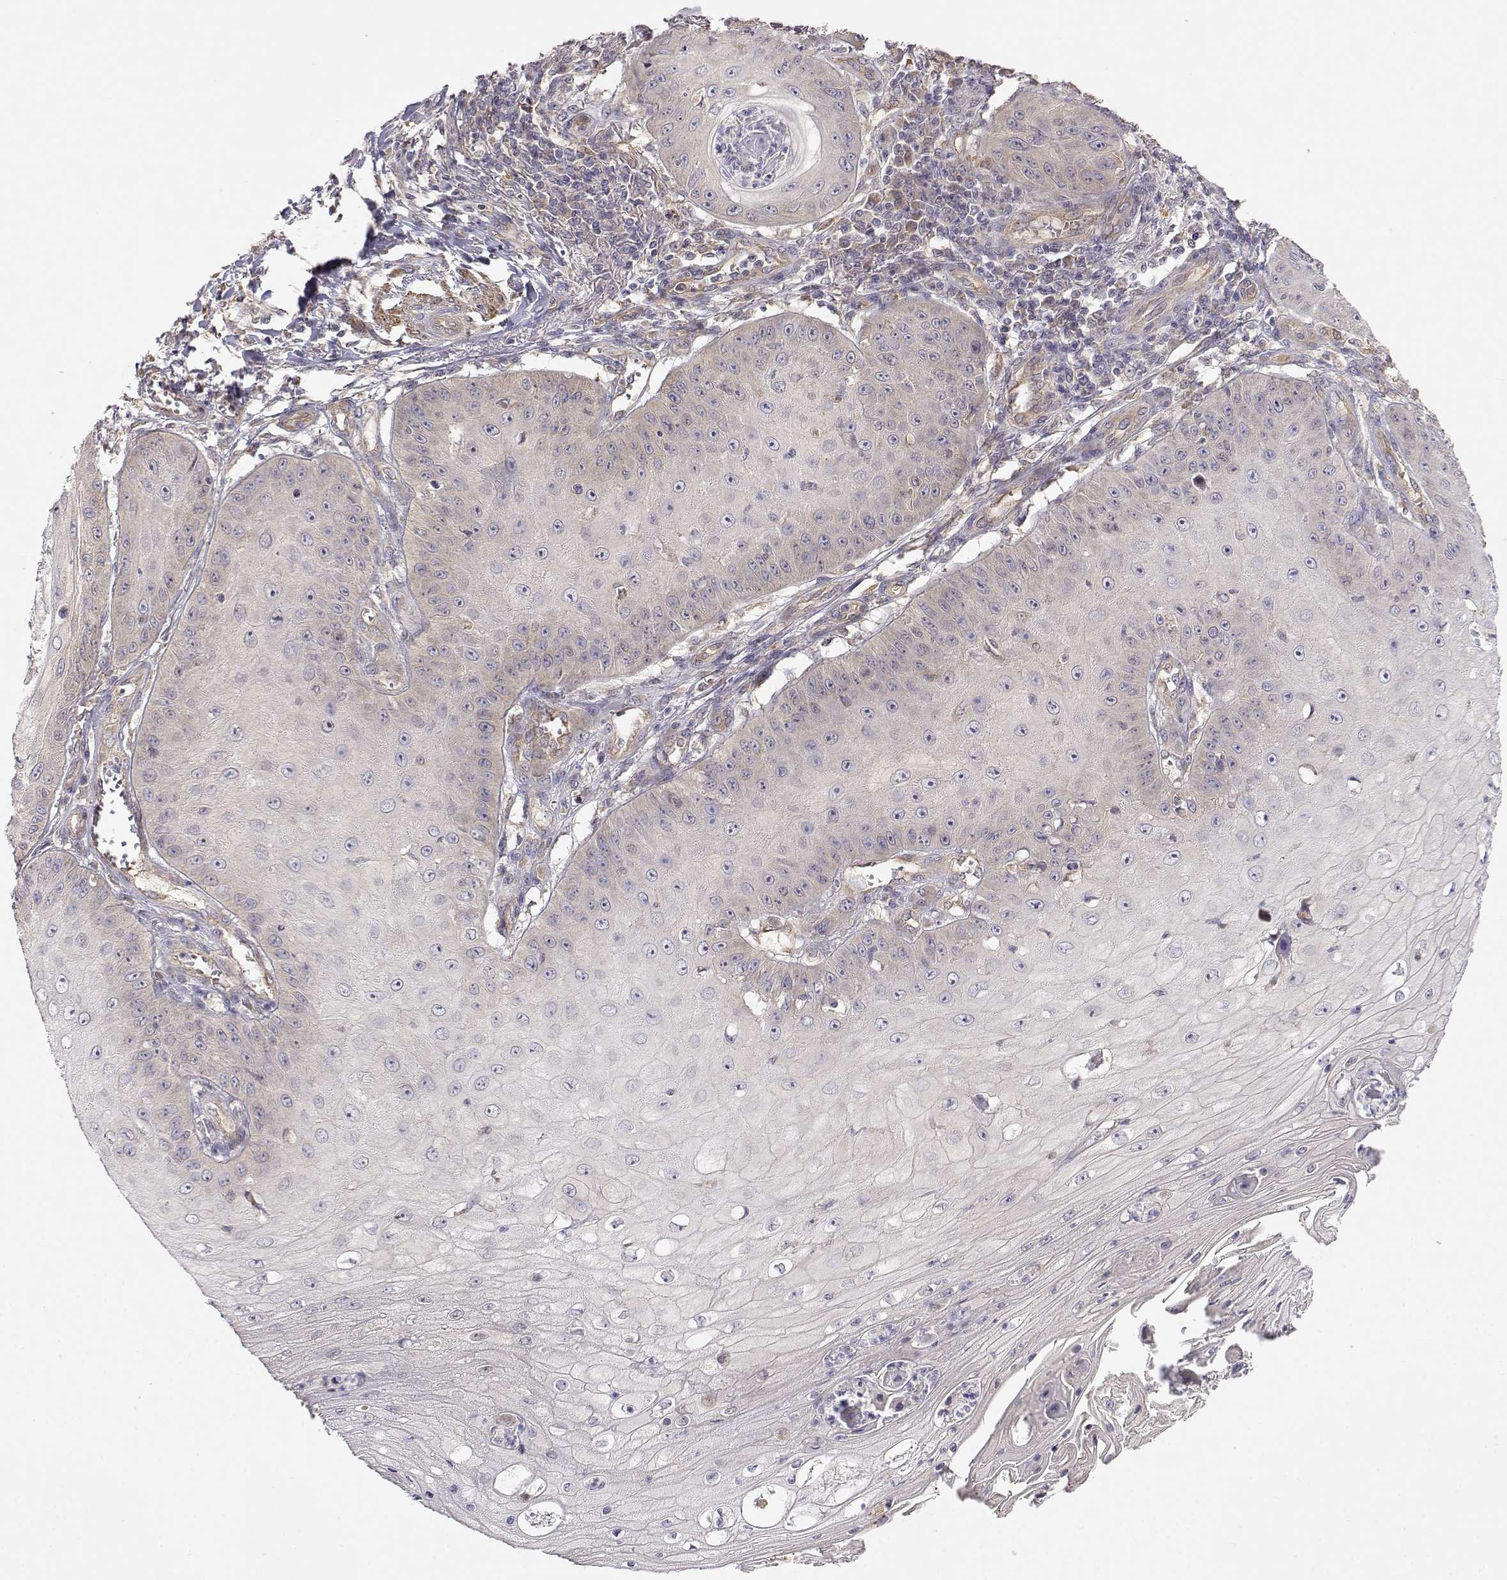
{"staining": {"intensity": "negative", "quantity": "none", "location": "none"}, "tissue": "skin cancer", "cell_type": "Tumor cells", "image_type": "cancer", "snomed": [{"axis": "morphology", "description": "Squamous cell carcinoma, NOS"}, {"axis": "topography", "description": "Skin"}], "caption": "Human skin cancer (squamous cell carcinoma) stained for a protein using IHC demonstrates no staining in tumor cells.", "gene": "PAIP1", "patient": {"sex": "male", "age": 70}}